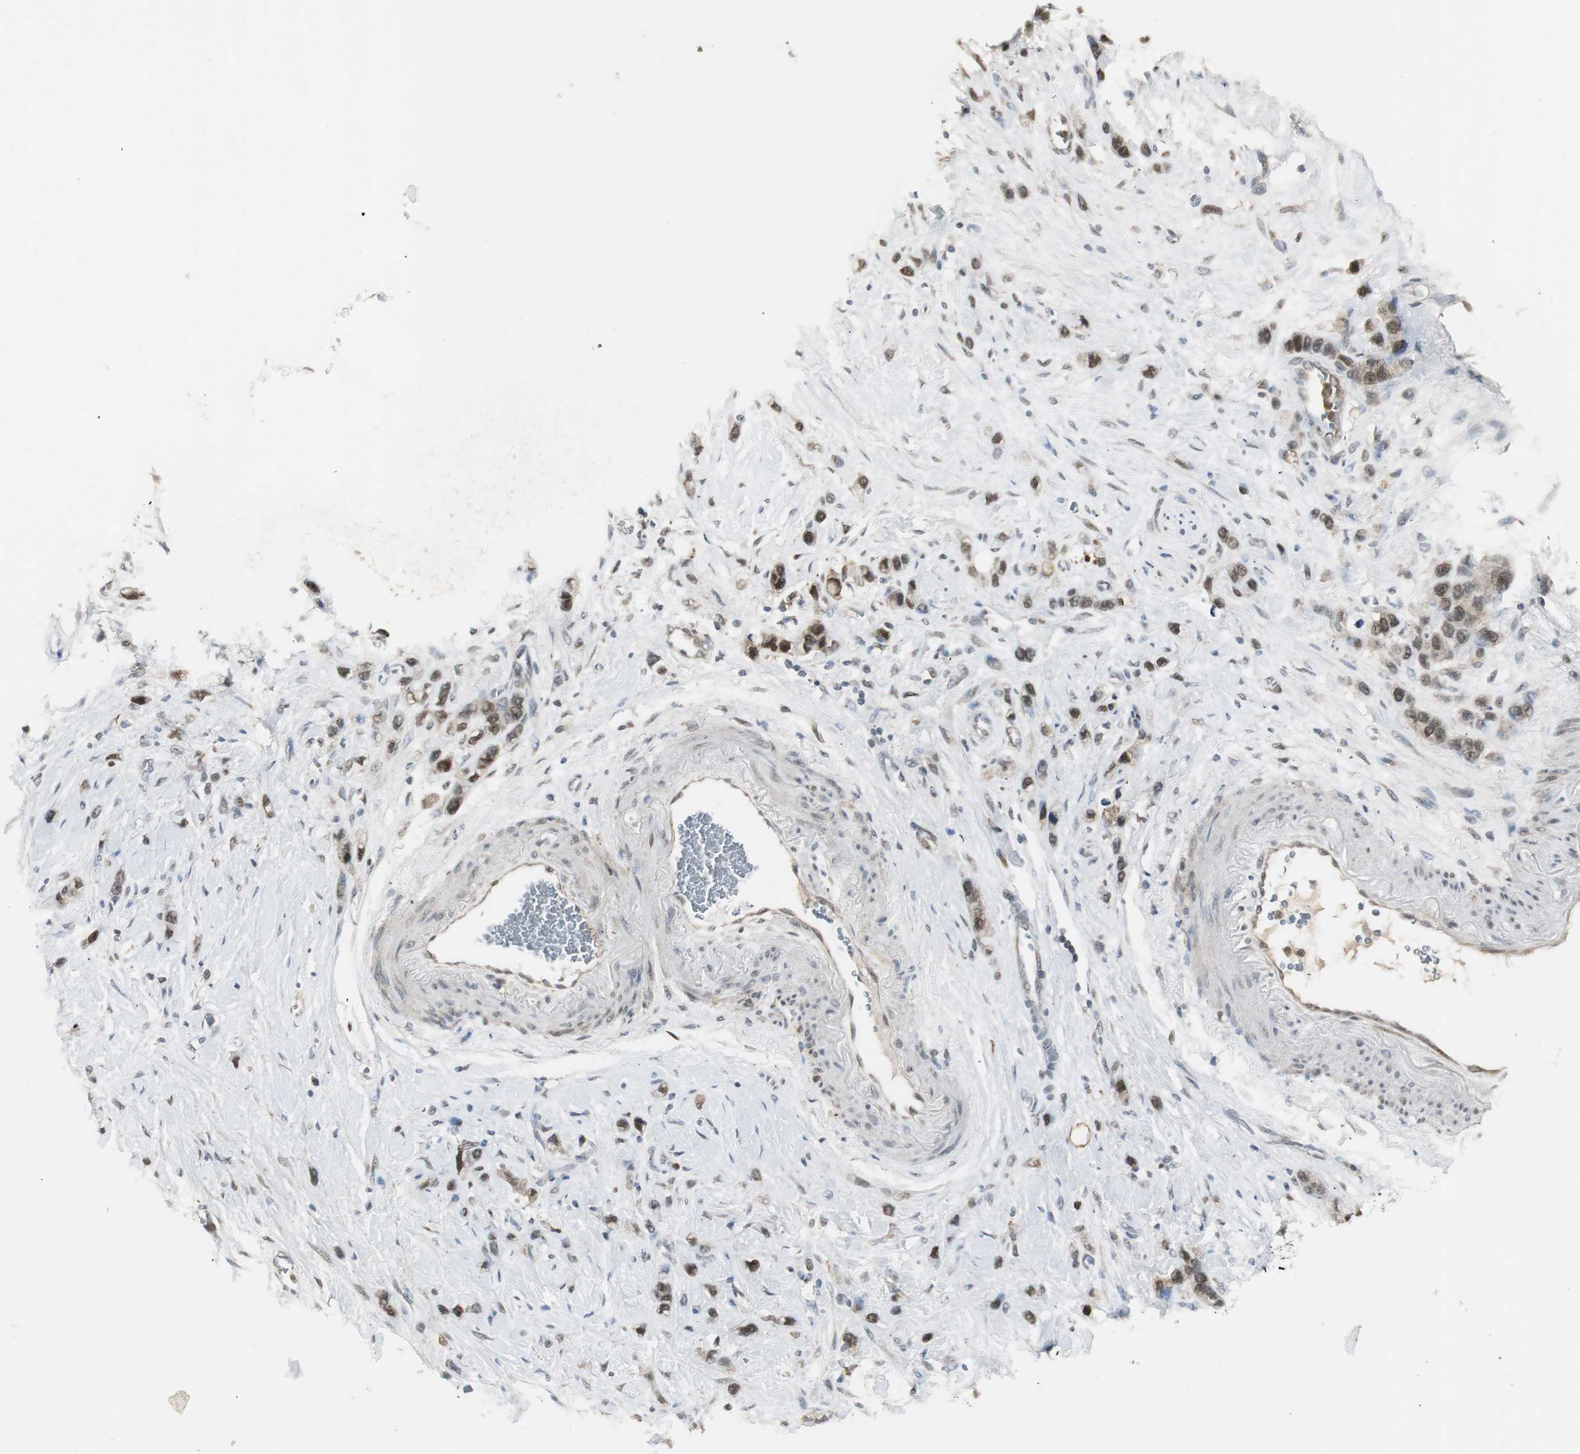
{"staining": {"intensity": "strong", "quantity": ">75%", "location": "cytoplasmic/membranous,nuclear"}, "tissue": "stomach cancer", "cell_type": "Tumor cells", "image_type": "cancer", "snomed": [{"axis": "morphology", "description": "Normal tissue, NOS"}, {"axis": "morphology", "description": "Adenocarcinoma, NOS"}, {"axis": "morphology", "description": "Adenocarcinoma, High grade"}, {"axis": "topography", "description": "Stomach, upper"}, {"axis": "topography", "description": "Stomach"}], "caption": "Tumor cells show high levels of strong cytoplasmic/membranous and nuclear expression in approximately >75% of cells in high-grade adenocarcinoma (stomach). The staining was performed using DAB (3,3'-diaminobenzidine), with brown indicating positive protein expression. Nuclei are stained blue with hematoxylin.", "gene": "PLIN3", "patient": {"sex": "female", "age": 65}}